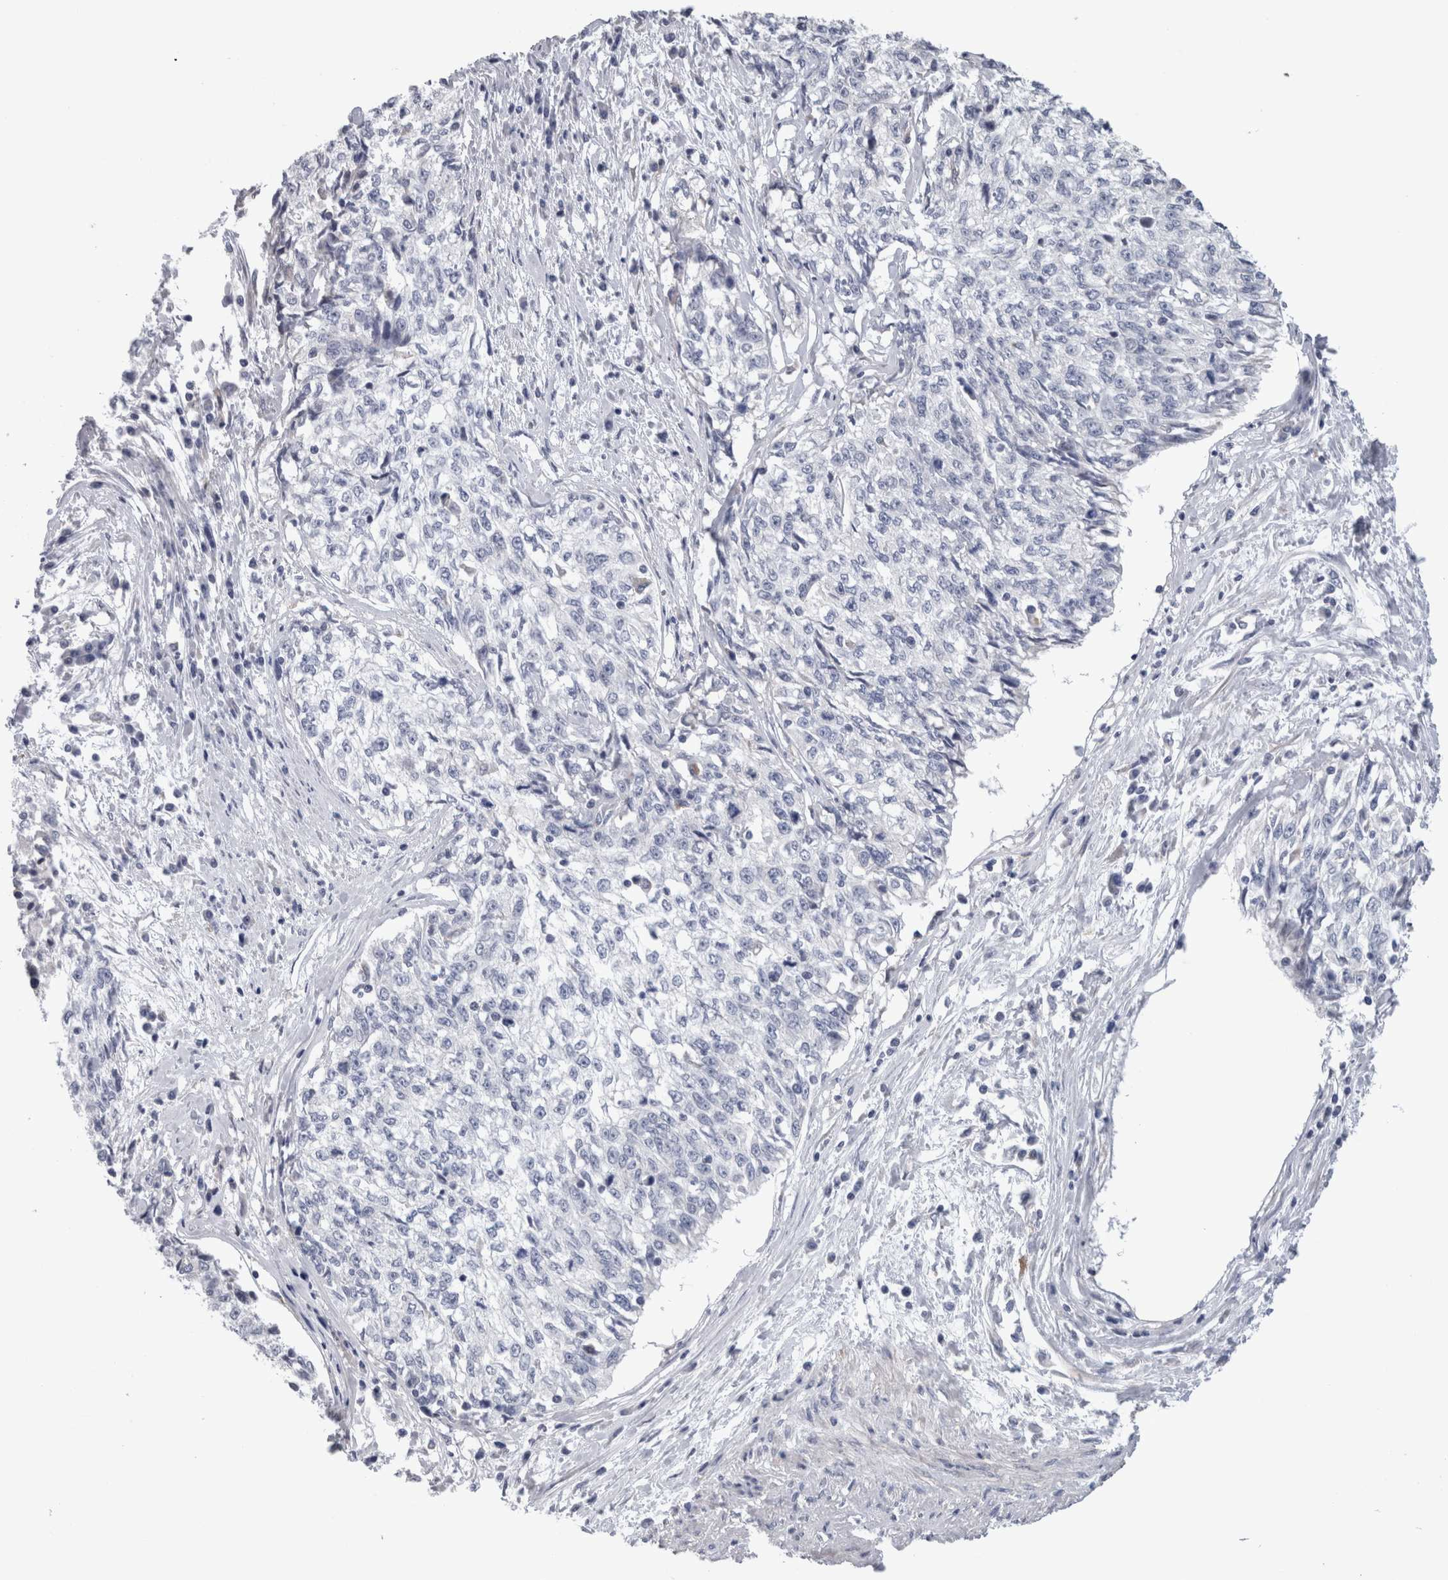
{"staining": {"intensity": "negative", "quantity": "none", "location": "none"}, "tissue": "cervical cancer", "cell_type": "Tumor cells", "image_type": "cancer", "snomed": [{"axis": "morphology", "description": "Squamous cell carcinoma, NOS"}, {"axis": "topography", "description": "Cervix"}], "caption": "Tumor cells are negative for protein expression in human cervical cancer (squamous cell carcinoma). (Stains: DAB immunohistochemistry (IHC) with hematoxylin counter stain, Microscopy: brightfield microscopy at high magnification).", "gene": "GDAP1", "patient": {"sex": "female", "age": 57}}